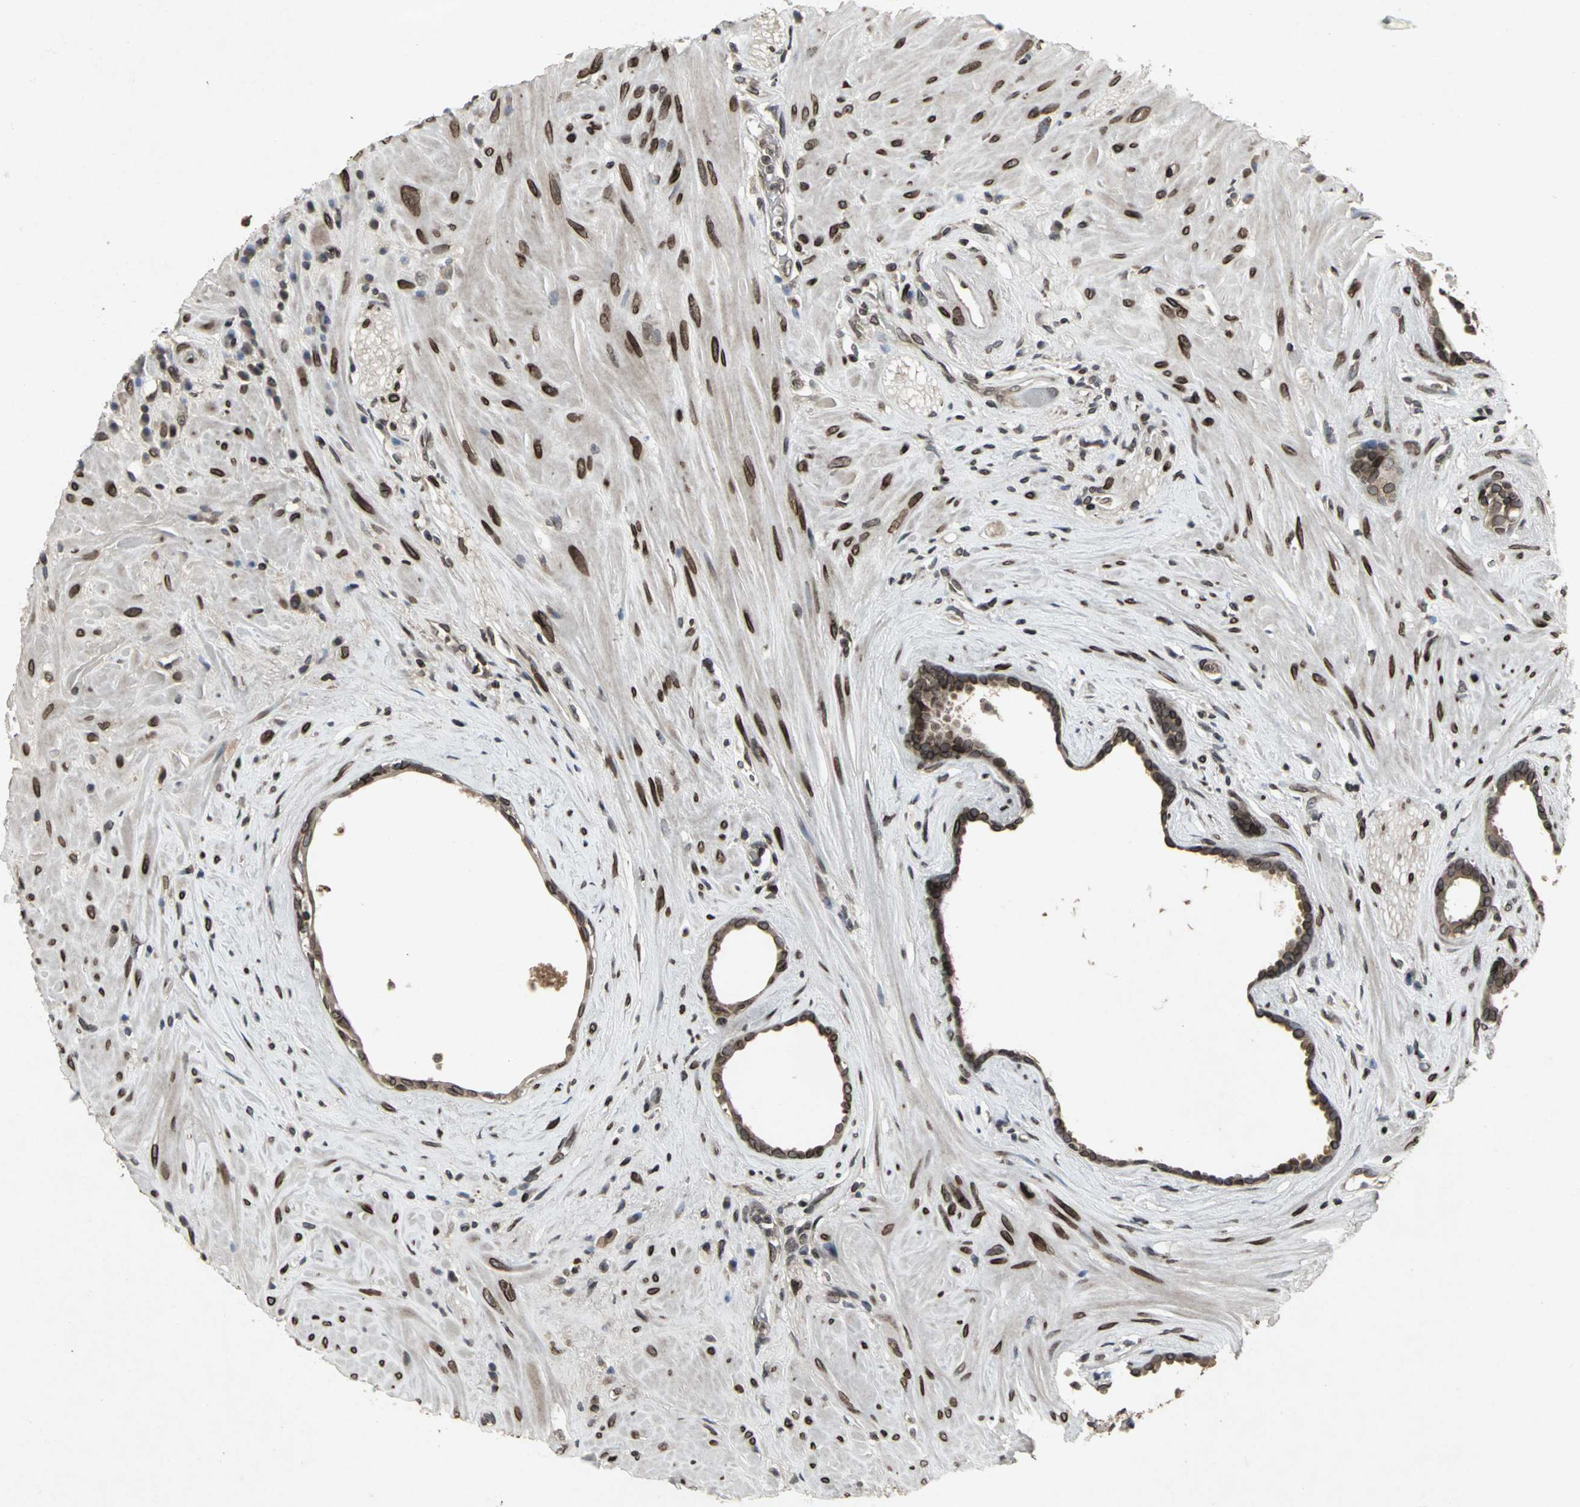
{"staining": {"intensity": "strong", "quantity": ">75%", "location": "cytoplasmic/membranous,nuclear"}, "tissue": "seminal vesicle", "cell_type": "Glandular cells", "image_type": "normal", "snomed": [{"axis": "morphology", "description": "Normal tissue, NOS"}, {"axis": "topography", "description": "Seminal veicle"}], "caption": "A high-resolution image shows immunohistochemistry staining of unremarkable seminal vesicle, which exhibits strong cytoplasmic/membranous,nuclear positivity in about >75% of glandular cells. The protein is shown in brown color, while the nuclei are stained blue.", "gene": "SH2B3", "patient": {"sex": "male", "age": 61}}